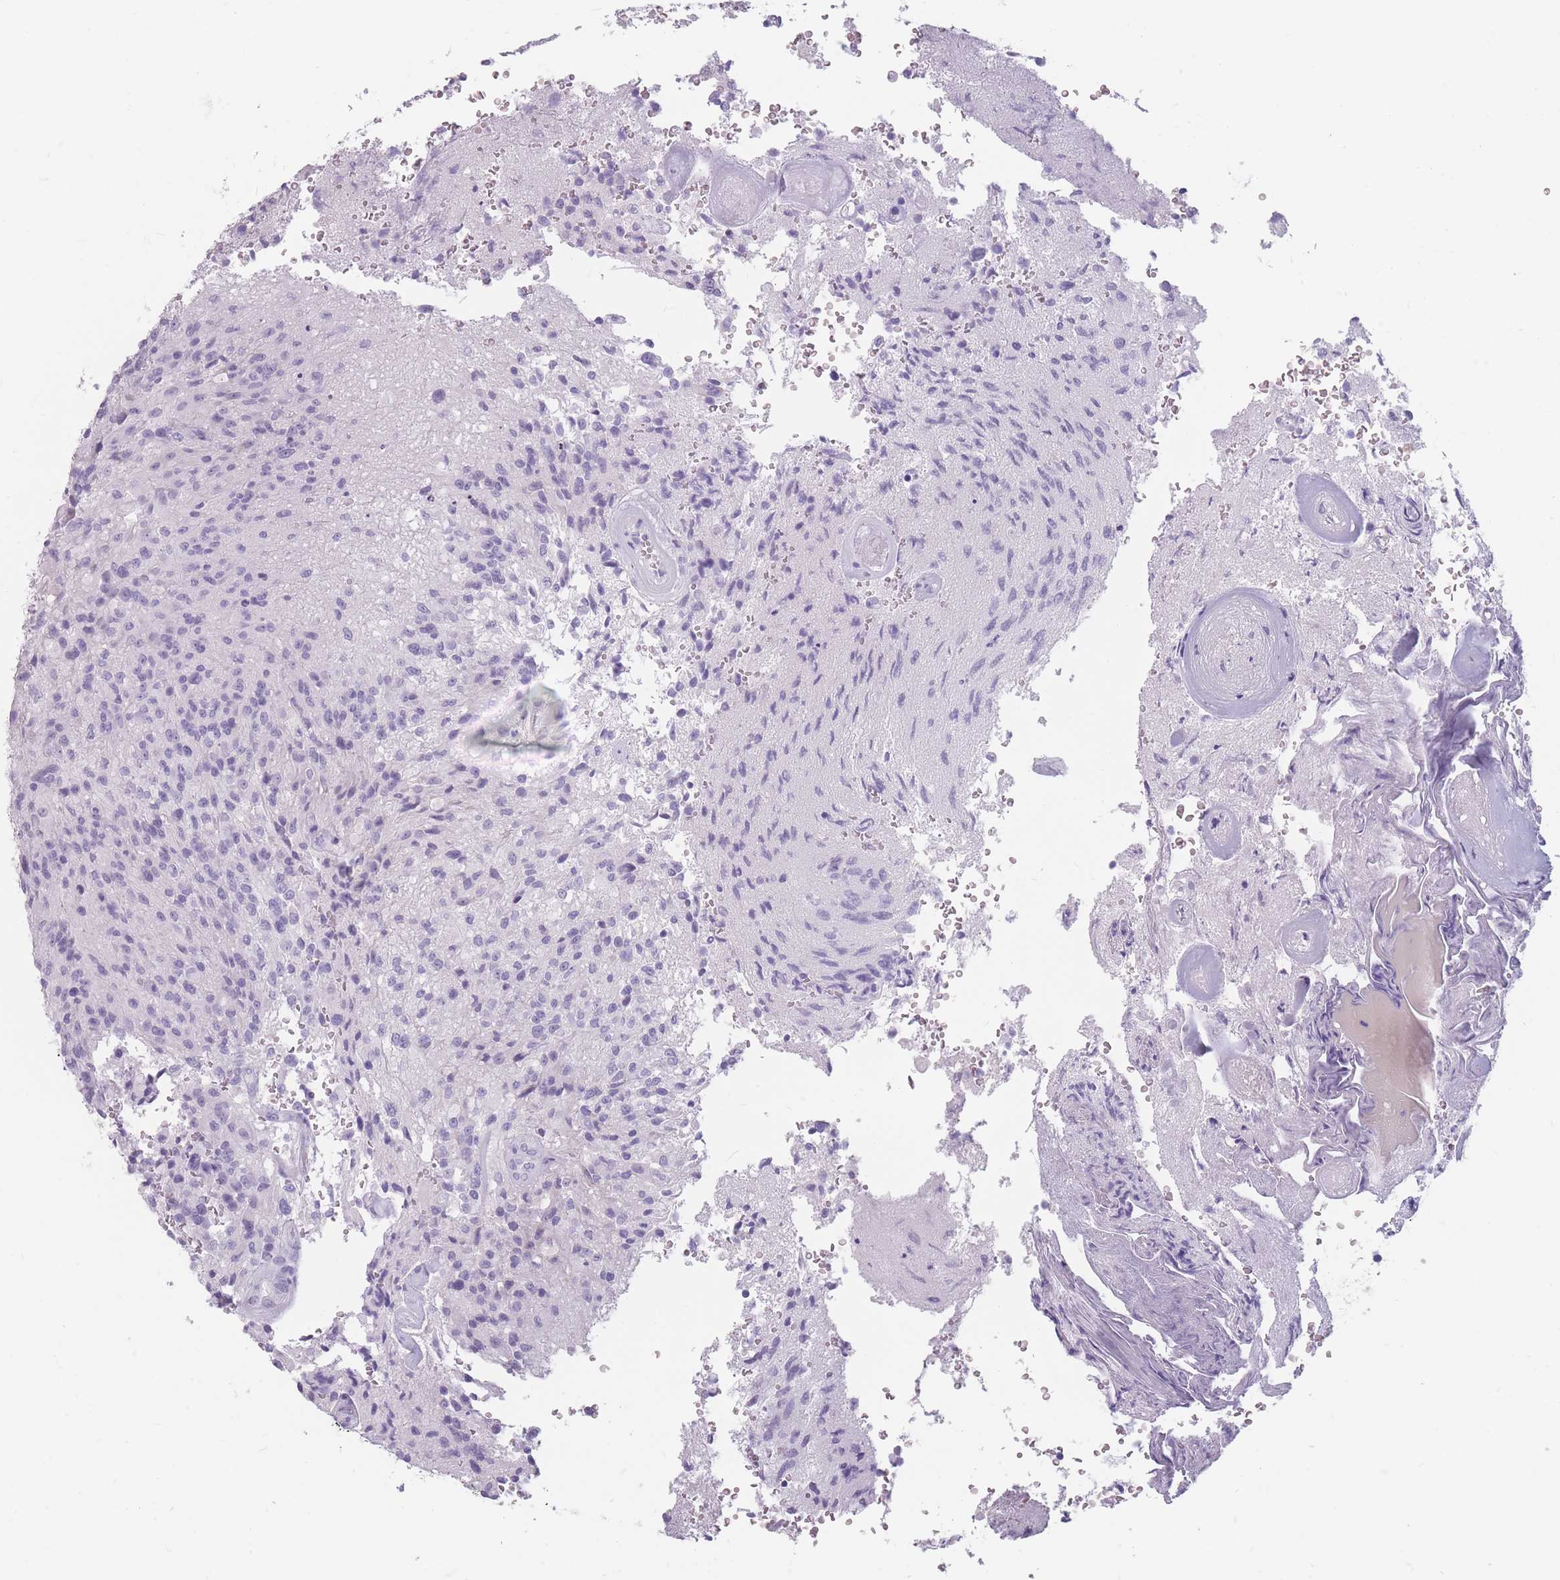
{"staining": {"intensity": "negative", "quantity": "none", "location": "none"}, "tissue": "glioma", "cell_type": "Tumor cells", "image_type": "cancer", "snomed": [{"axis": "morphology", "description": "Normal tissue, NOS"}, {"axis": "morphology", "description": "Glioma, malignant, High grade"}, {"axis": "topography", "description": "Cerebral cortex"}], "caption": "This is an IHC histopathology image of glioma. There is no expression in tumor cells.", "gene": "CCNO", "patient": {"sex": "male", "age": 56}}